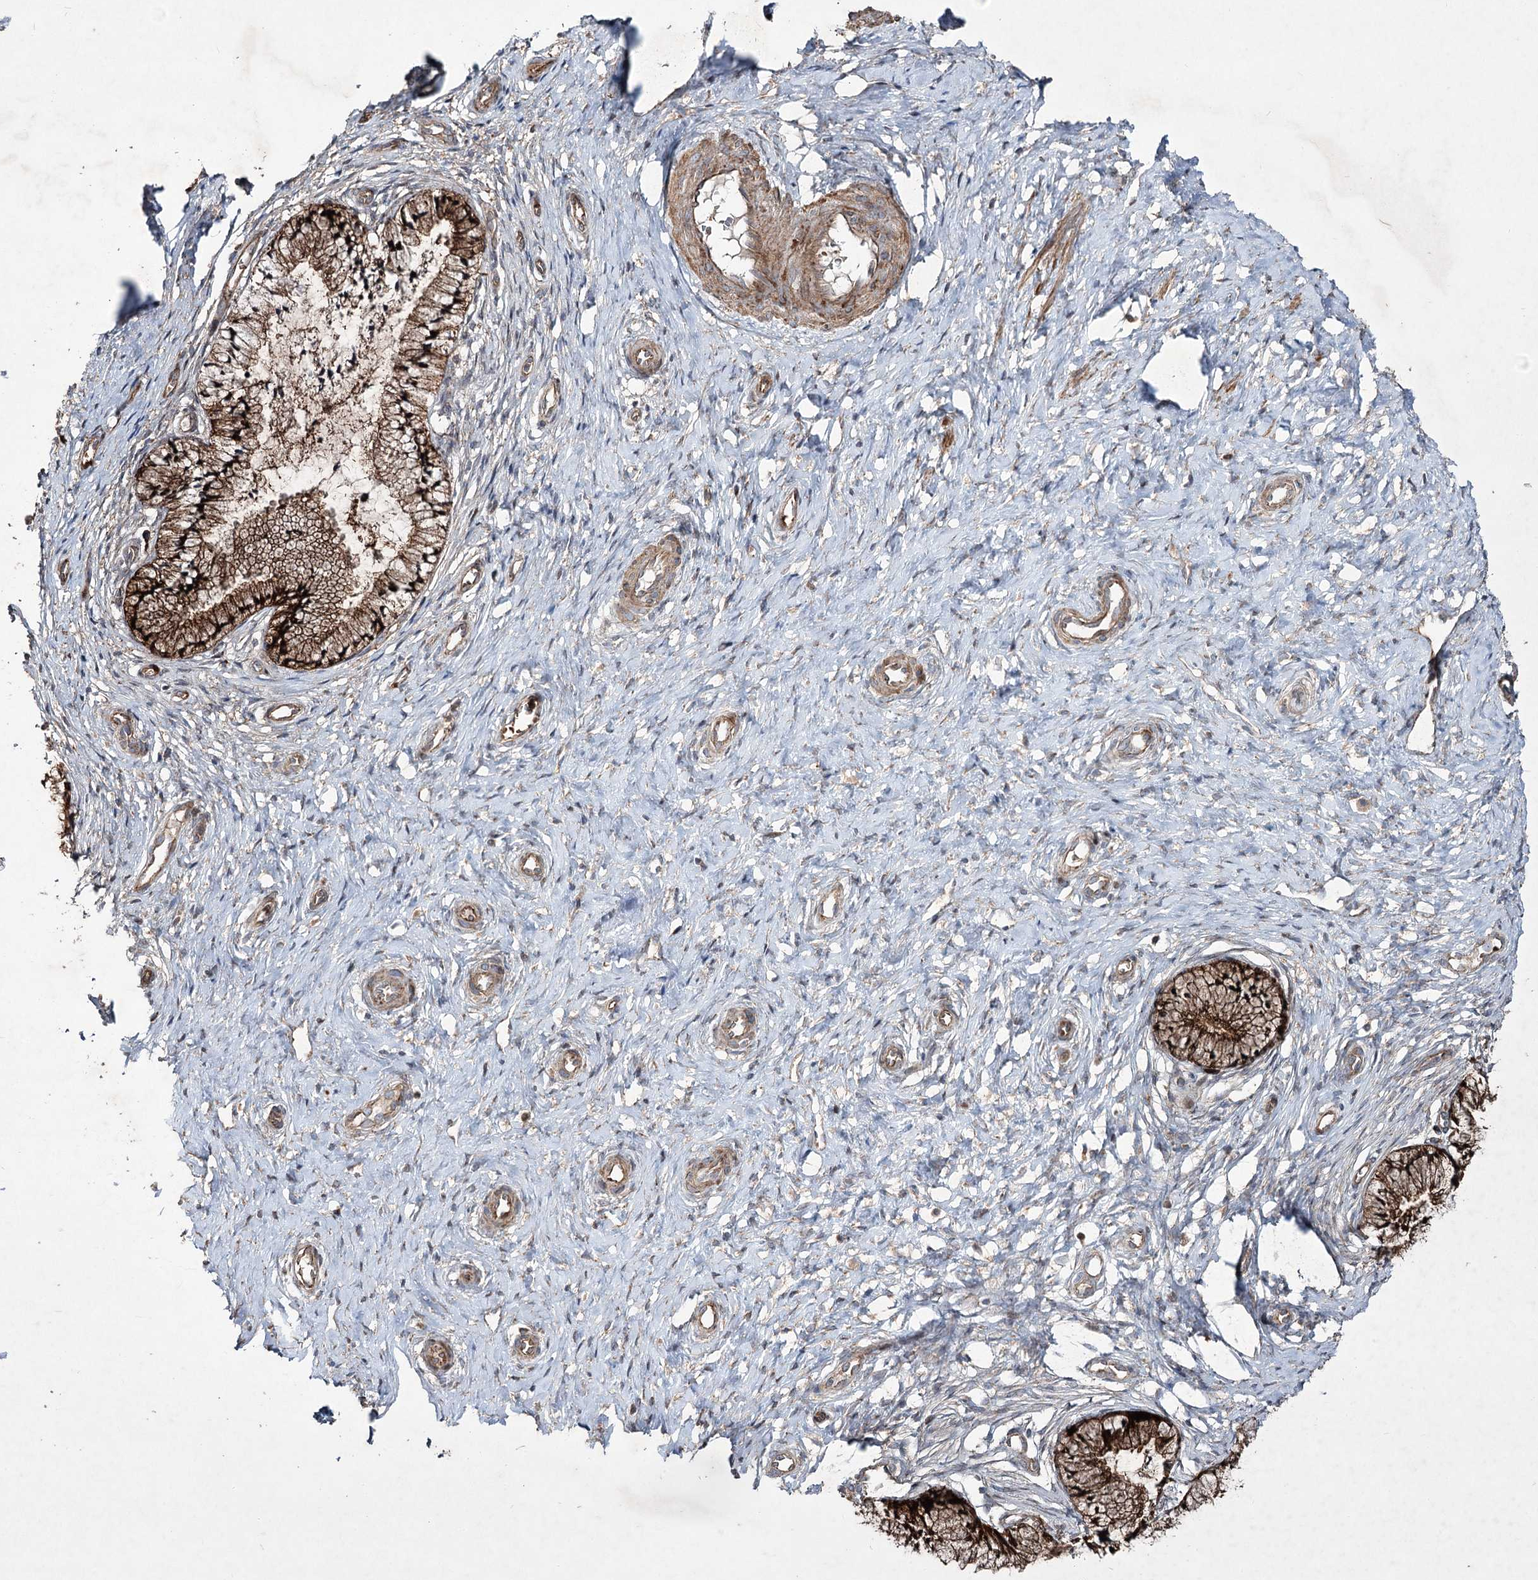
{"staining": {"intensity": "strong", "quantity": ">75%", "location": "cytoplasmic/membranous"}, "tissue": "cervix", "cell_type": "Glandular cells", "image_type": "normal", "snomed": [{"axis": "morphology", "description": "Normal tissue, NOS"}, {"axis": "topography", "description": "Cervix"}], "caption": "The photomicrograph shows staining of benign cervix, revealing strong cytoplasmic/membranous protein staining (brown color) within glandular cells.", "gene": "SERINC5", "patient": {"sex": "female", "age": 36}}